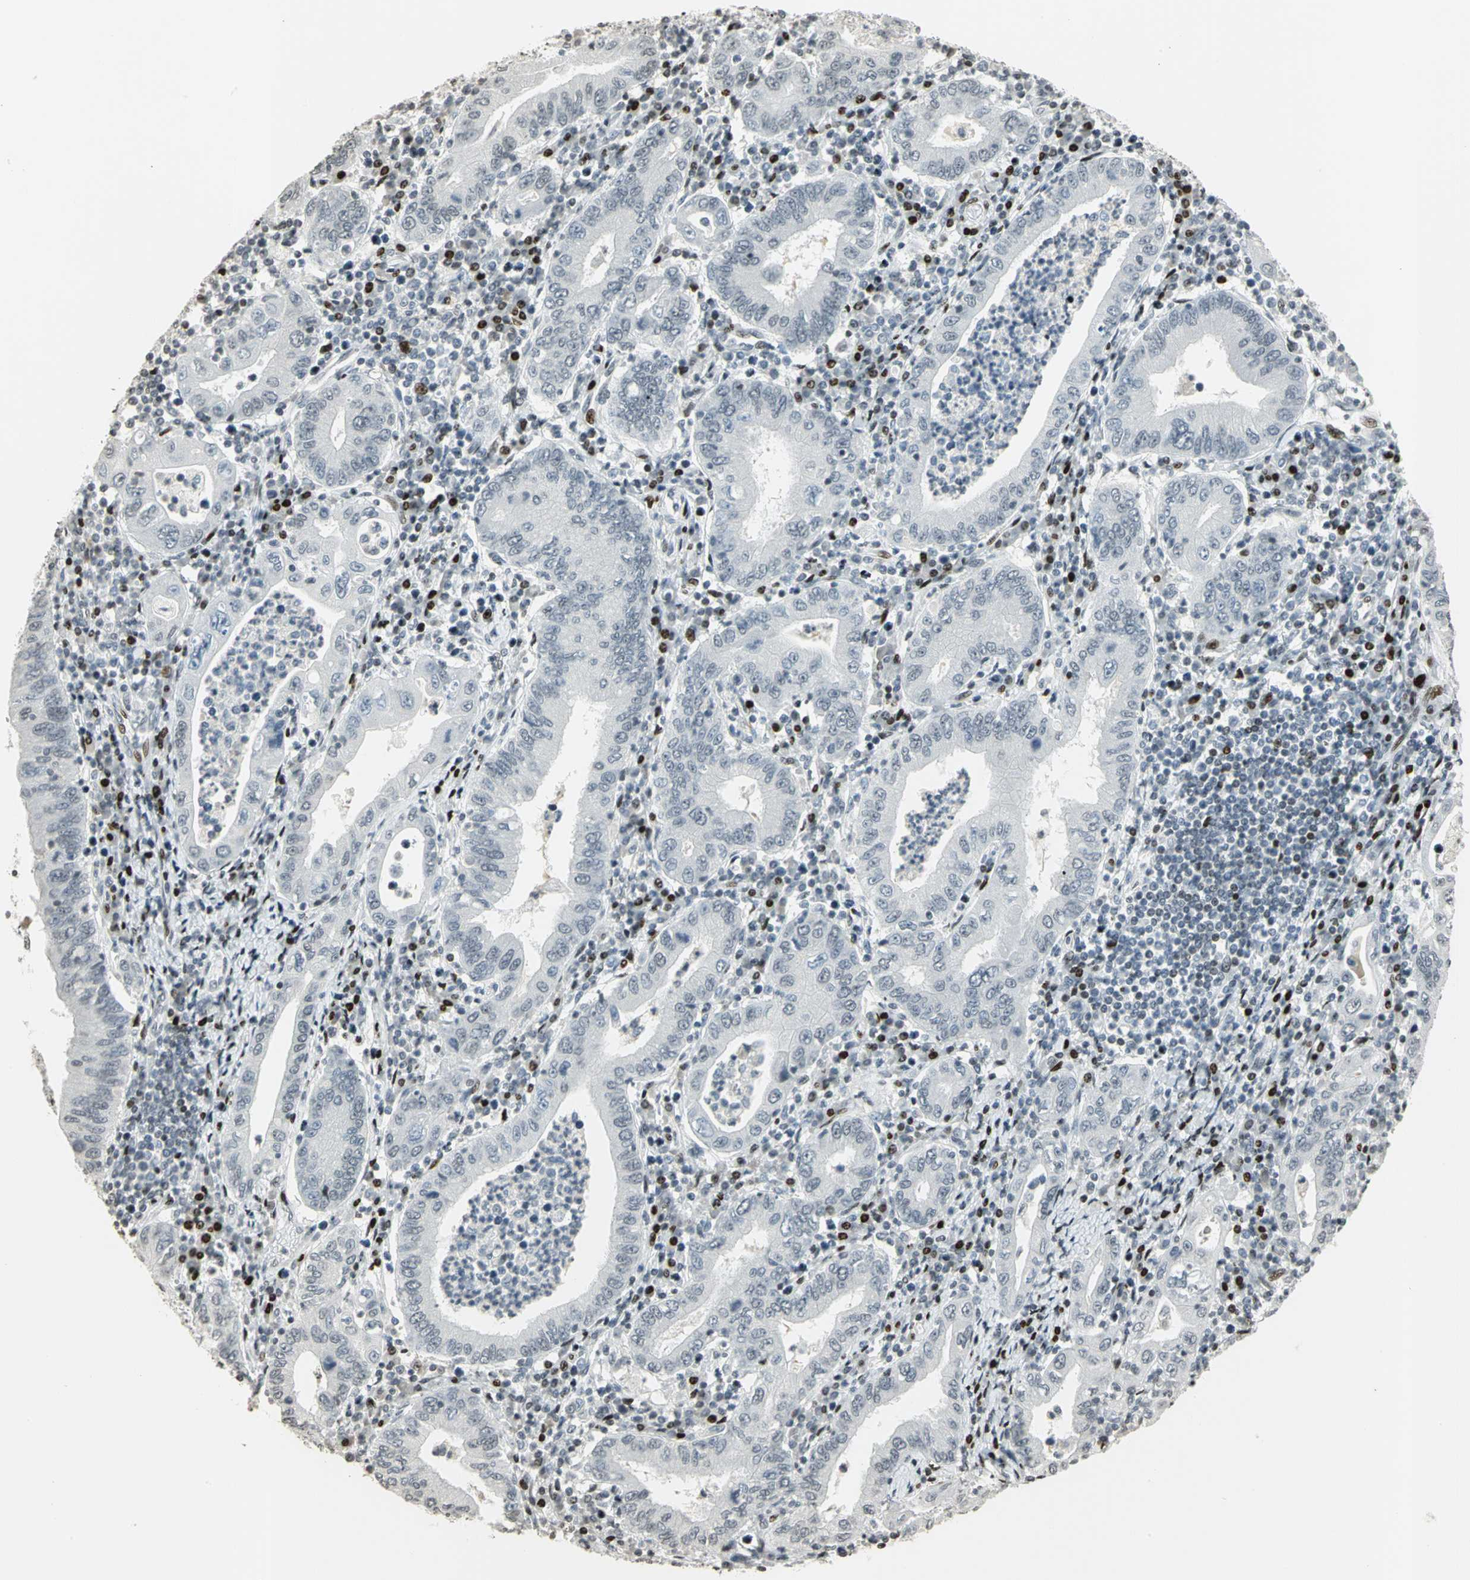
{"staining": {"intensity": "negative", "quantity": "none", "location": "none"}, "tissue": "stomach cancer", "cell_type": "Tumor cells", "image_type": "cancer", "snomed": [{"axis": "morphology", "description": "Normal tissue, NOS"}, {"axis": "morphology", "description": "Adenocarcinoma, NOS"}, {"axis": "topography", "description": "Esophagus"}, {"axis": "topography", "description": "Stomach, upper"}, {"axis": "topography", "description": "Peripheral nerve tissue"}], "caption": "The immunohistochemistry (IHC) micrograph has no significant expression in tumor cells of adenocarcinoma (stomach) tissue.", "gene": "KDM1A", "patient": {"sex": "male", "age": 62}}